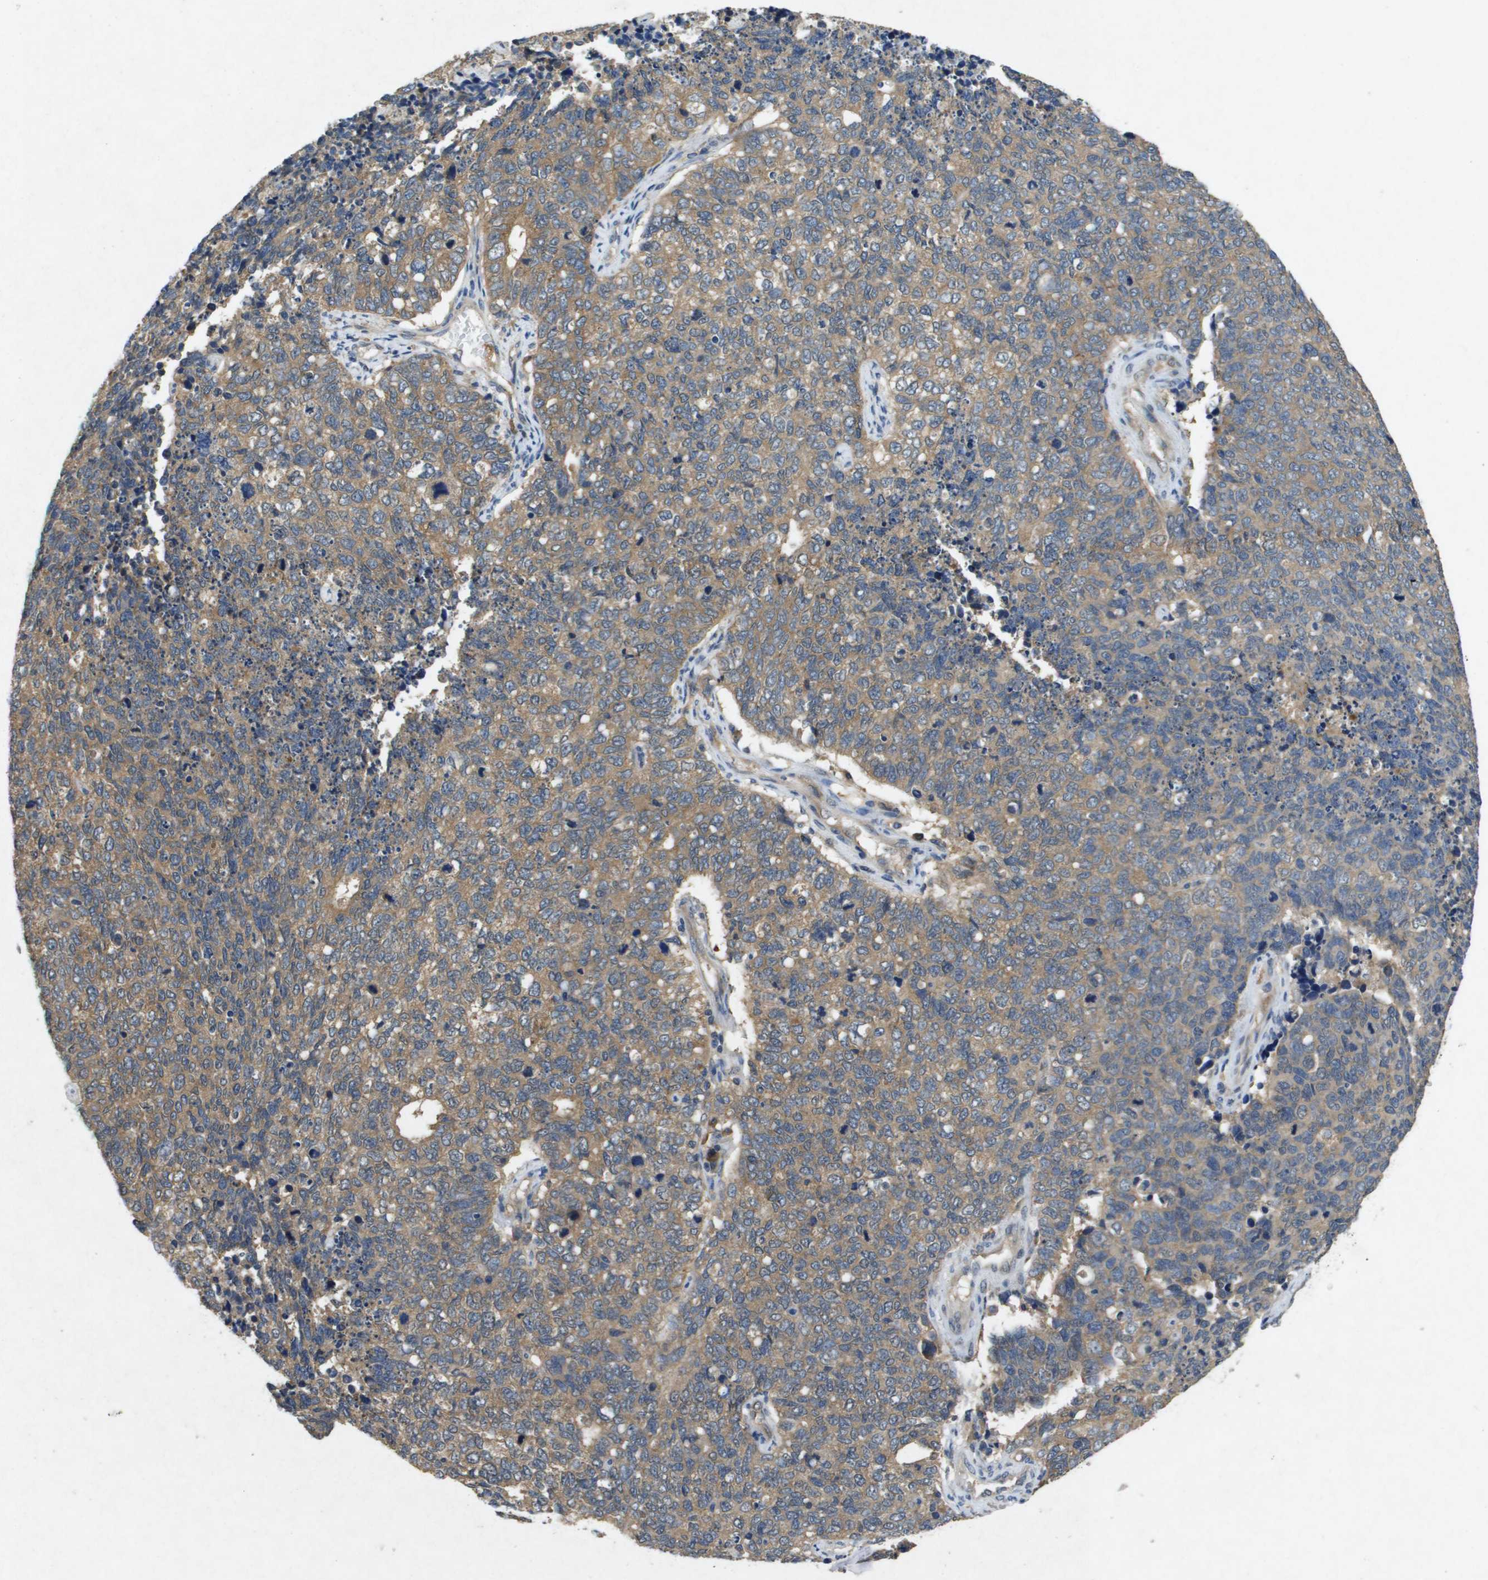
{"staining": {"intensity": "moderate", "quantity": ">75%", "location": "cytoplasmic/membranous"}, "tissue": "cervical cancer", "cell_type": "Tumor cells", "image_type": "cancer", "snomed": [{"axis": "morphology", "description": "Squamous cell carcinoma, NOS"}, {"axis": "topography", "description": "Cervix"}], "caption": "The immunohistochemical stain highlights moderate cytoplasmic/membranous staining in tumor cells of cervical cancer tissue. (DAB = brown stain, brightfield microscopy at high magnification).", "gene": "PTPRT", "patient": {"sex": "female", "age": 63}}